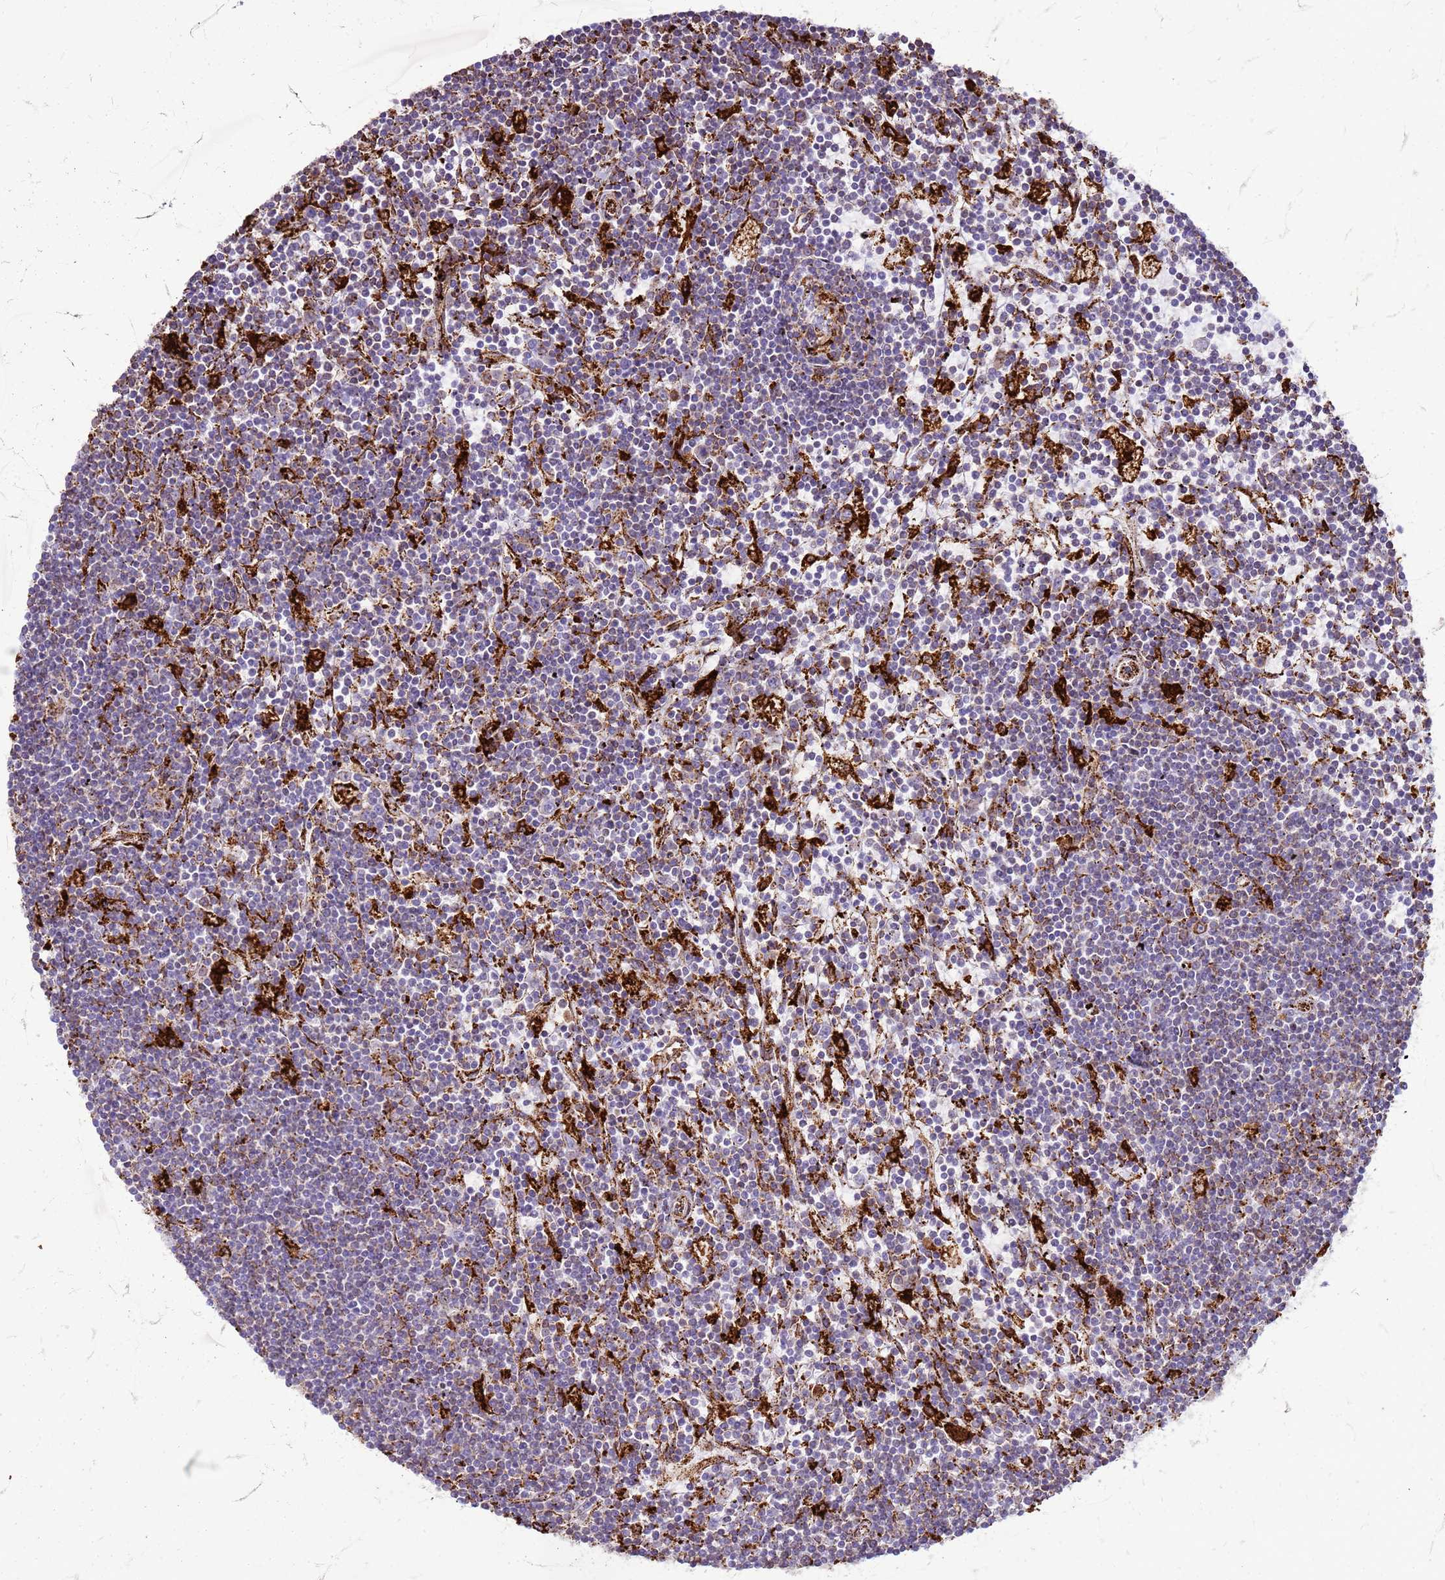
{"staining": {"intensity": "negative", "quantity": "none", "location": "none"}, "tissue": "lymphoma", "cell_type": "Tumor cells", "image_type": "cancer", "snomed": [{"axis": "morphology", "description": "Malignant lymphoma, non-Hodgkin's type, Low grade"}, {"axis": "topography", "description": "Spleen"}], "caption": "DAB (3,3'-diaminobenzidine) immunohistochemical staining of lymphoma reveals no significant staining in tumor cells.", "gene": "PDK3", "patient": {"sex": "male", "age": 76}}